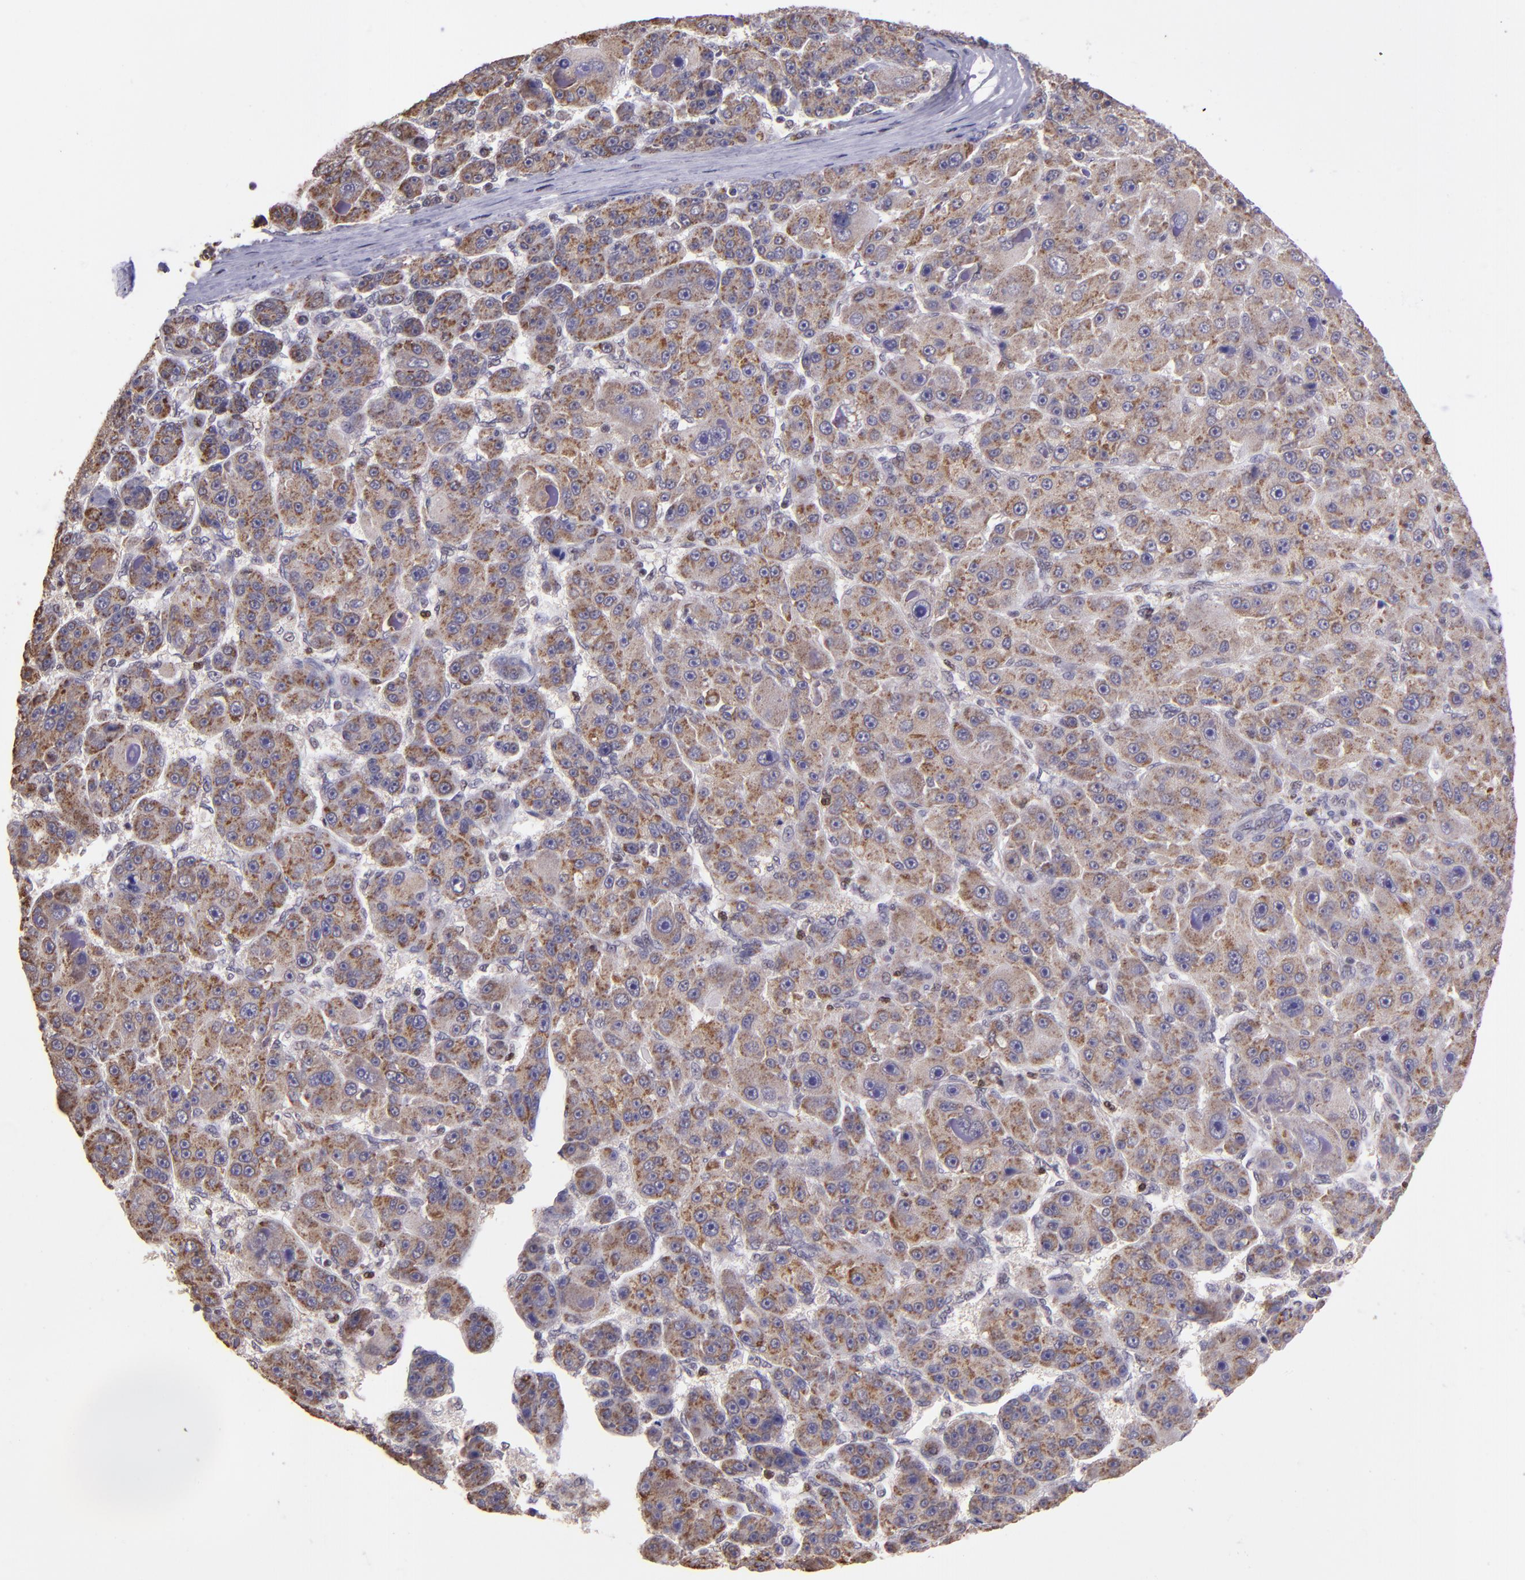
{"staining": {"intensity": "moderate", "quantity": ">75%", "location": "cytoplasmic/membranous"}, "tissue": "liver cancer", "cell_type": "Tumor cells", "image_type": "cancer", "snomed": [{"axis": "morphology", "description": "Carcinoma, Hepatocellular, NOS"}, {"axis": "topography", "description": "Liver"}], "caption": "Immunohistochemical staining of liver cancer demonstrates moderate cytoplasmic/membranous protein expression in about >75% of tumor cells.", "gene": "ELF1", "patient": {"sex": "male", "age": 76}}